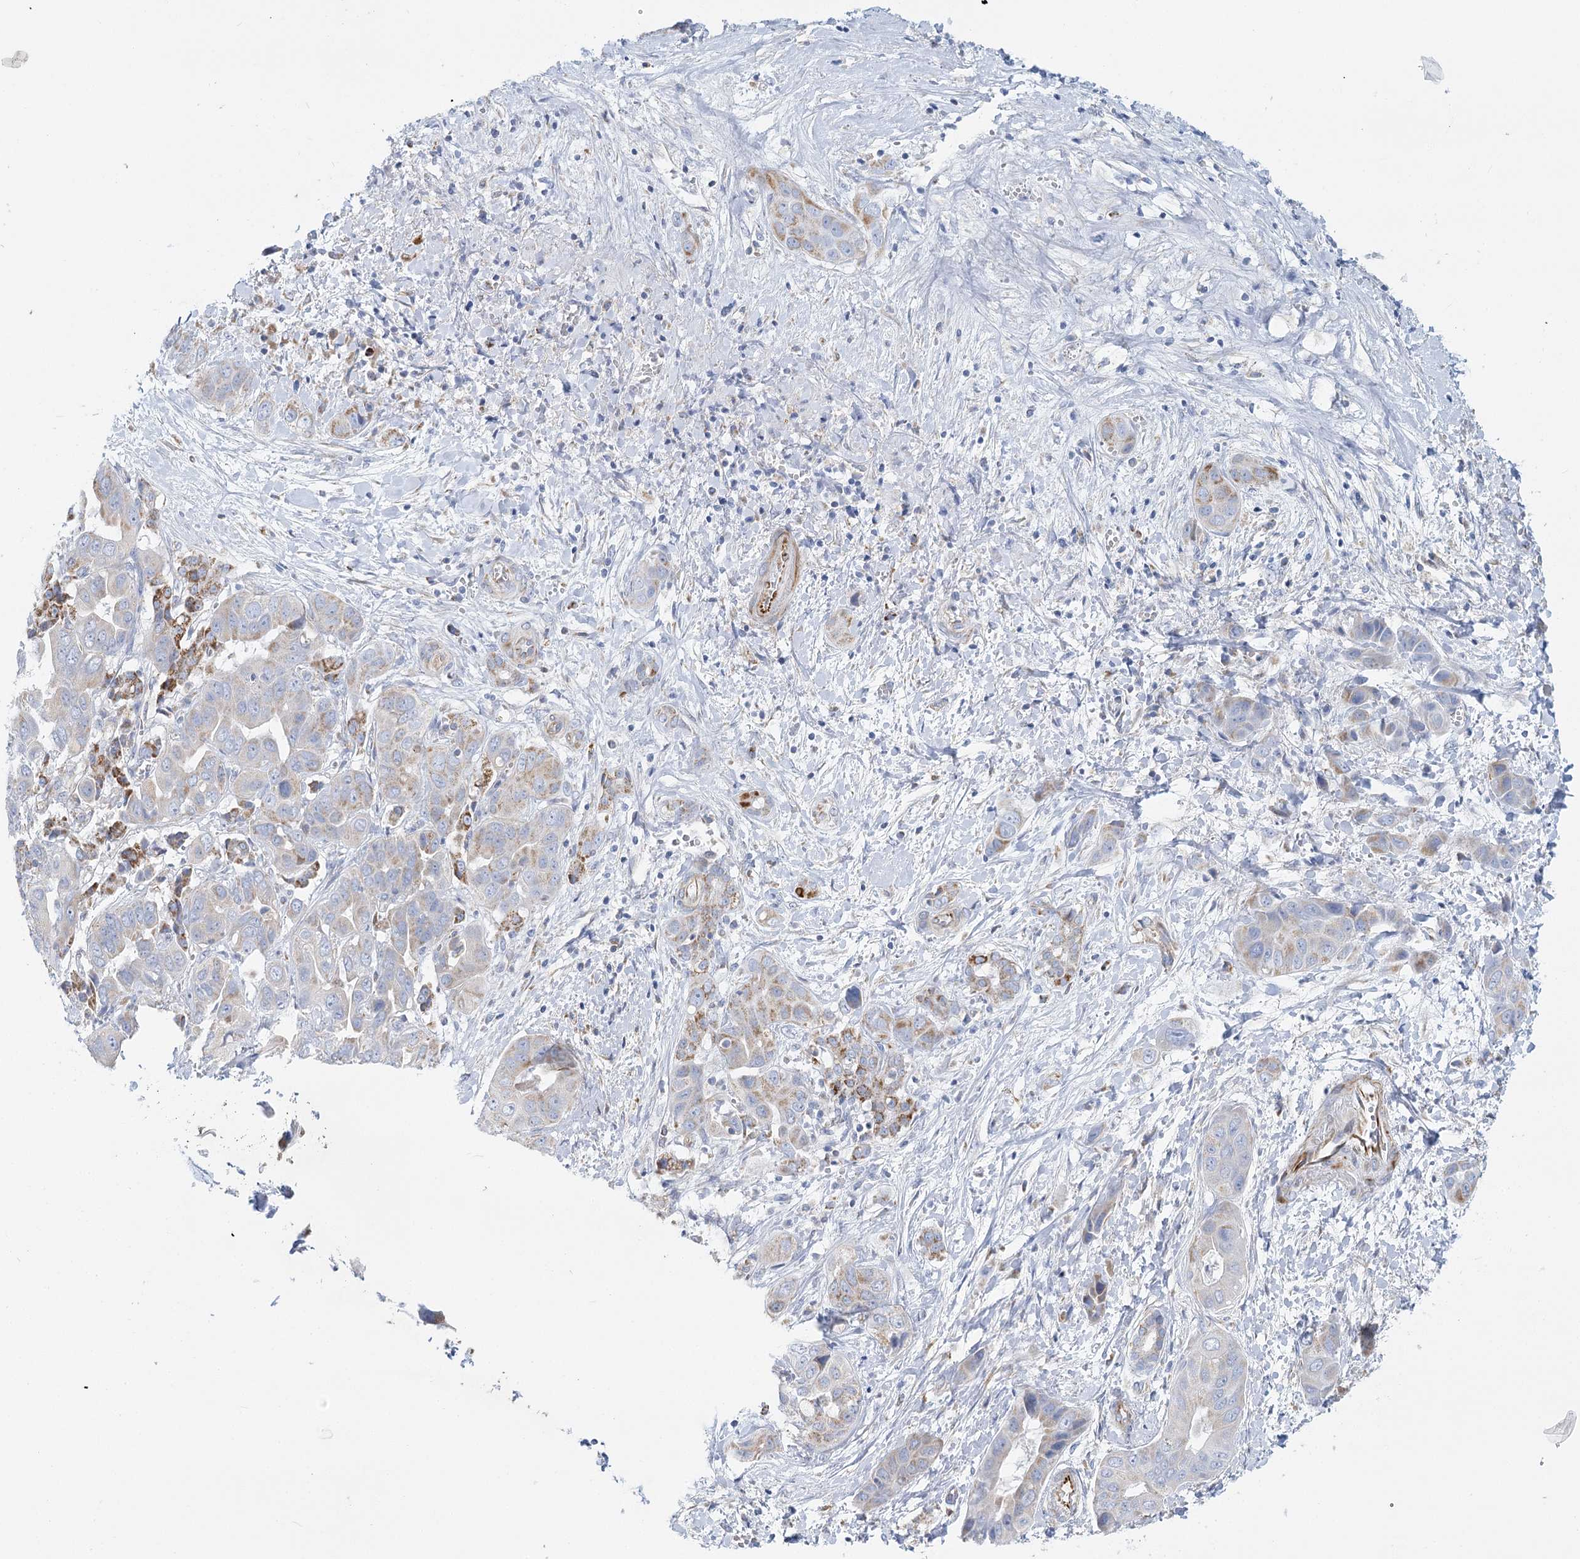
{"staining": {"intensity": "moderate", "quantity": "<25%", "location": "cytoplasmic/membranous"}, "tissue": "liver cancer", "cell_type": "Tumor cells", "image_type": "cancer", "snomed": [{"axis": "morphology", "description": "Cholangiocarcinoma"}, {"axis": "topography", "description": "Liver"}], "caption": "A photomicrograph of cholangiocarcinoma (liver) stained for a protein displays moderate cytoplasmic/membranous brown staining in tumor cells.", "gene": "DHTKD1", "patient": {"sex": "female", "age": 52}}